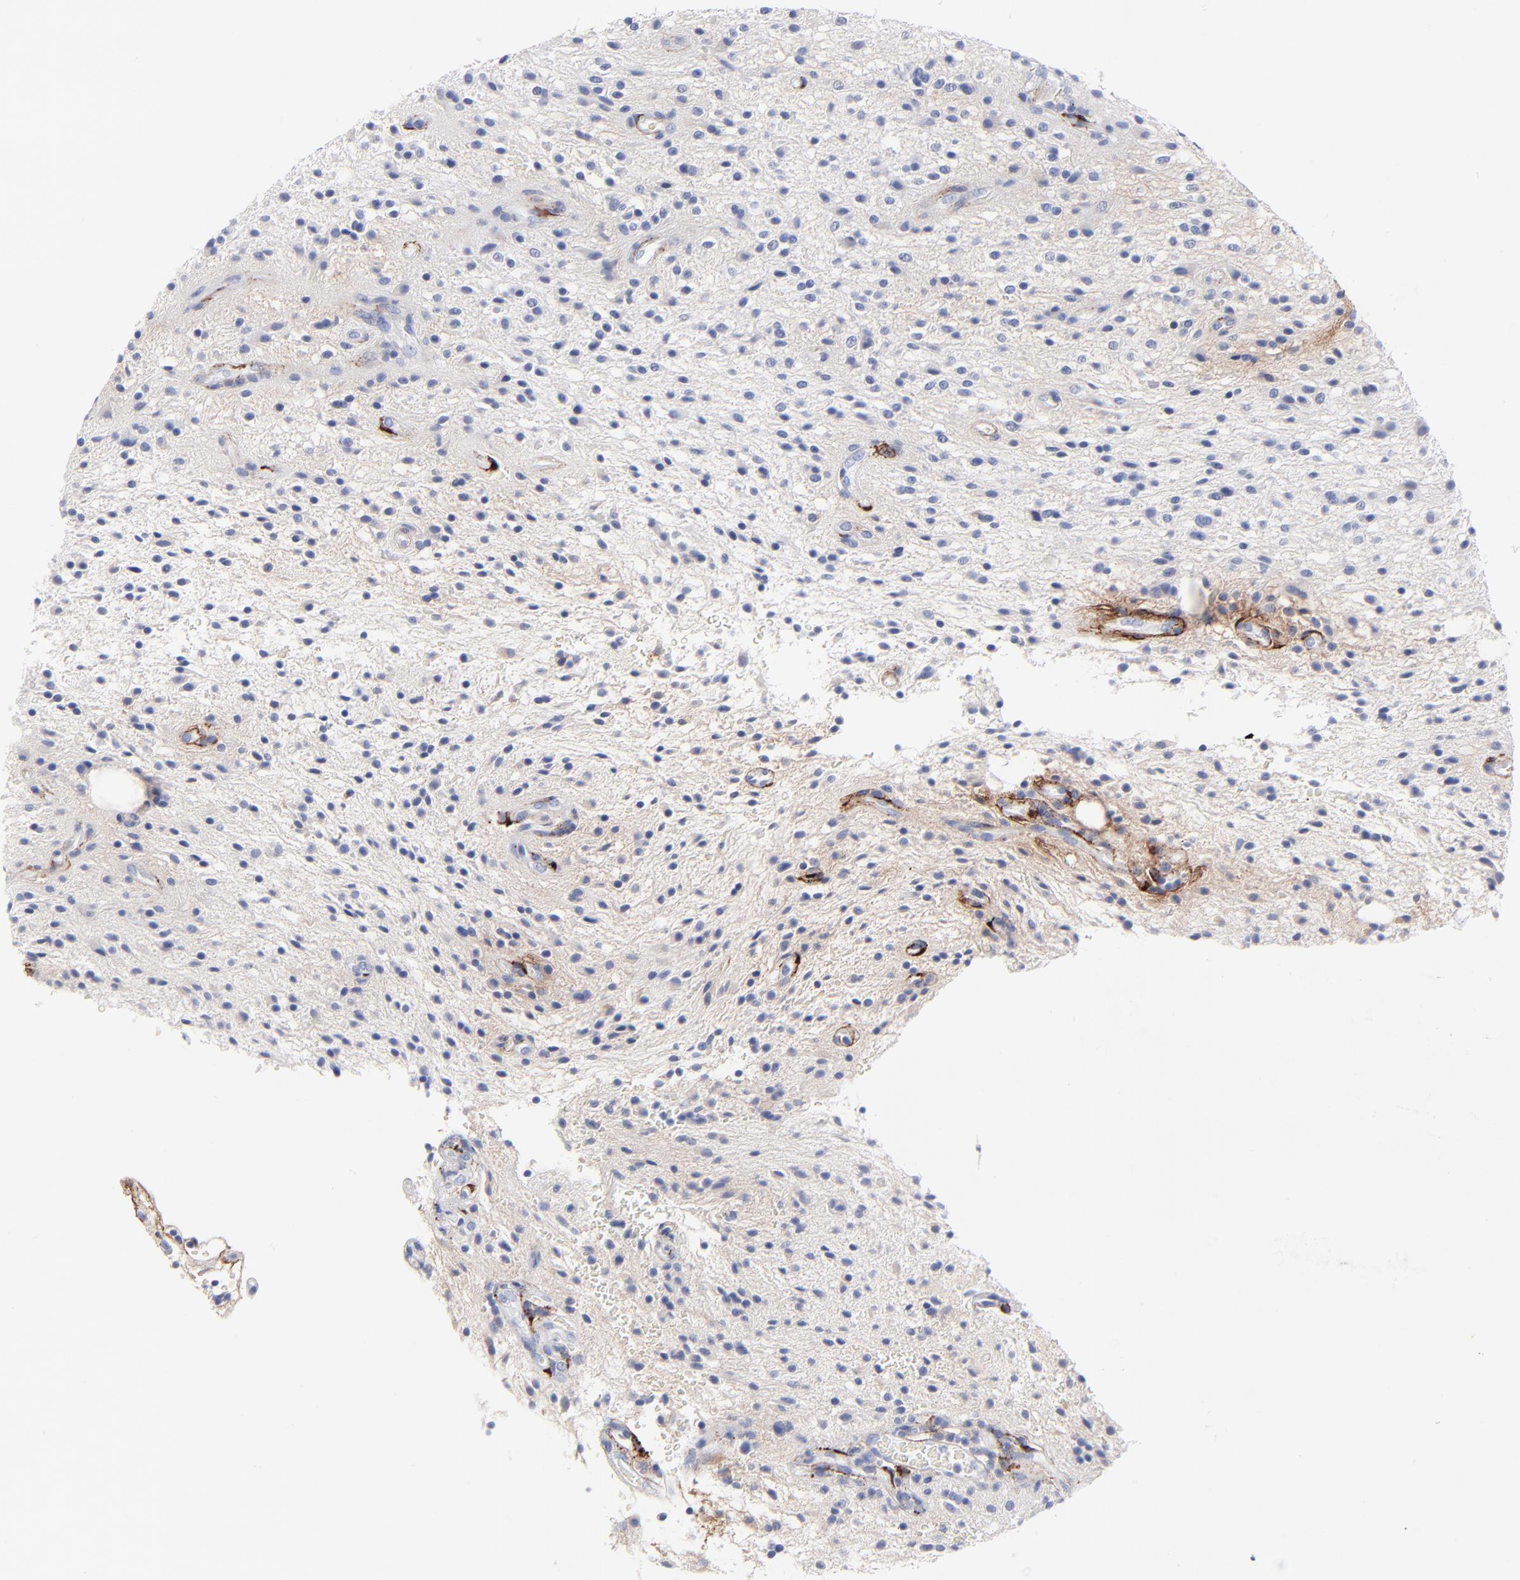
{"staining": {"intensity": "negative", "quantity": "none", "location": "none"}, "tissue": "glioma", "cell_type": "Tumor cells", "image_type": "cancer", "snomed": [{"axis": "morphology", "description": "Glioma, malignant, NOS"}, {"axis": "topography", "description": "Cerebellum"}], "caption": "Malignant glioma was stained to show a protein in brown. There is no significant expression in tumor cells.", "gene": "FBLN2", "patient": {"sex": "female", "age": 10}}